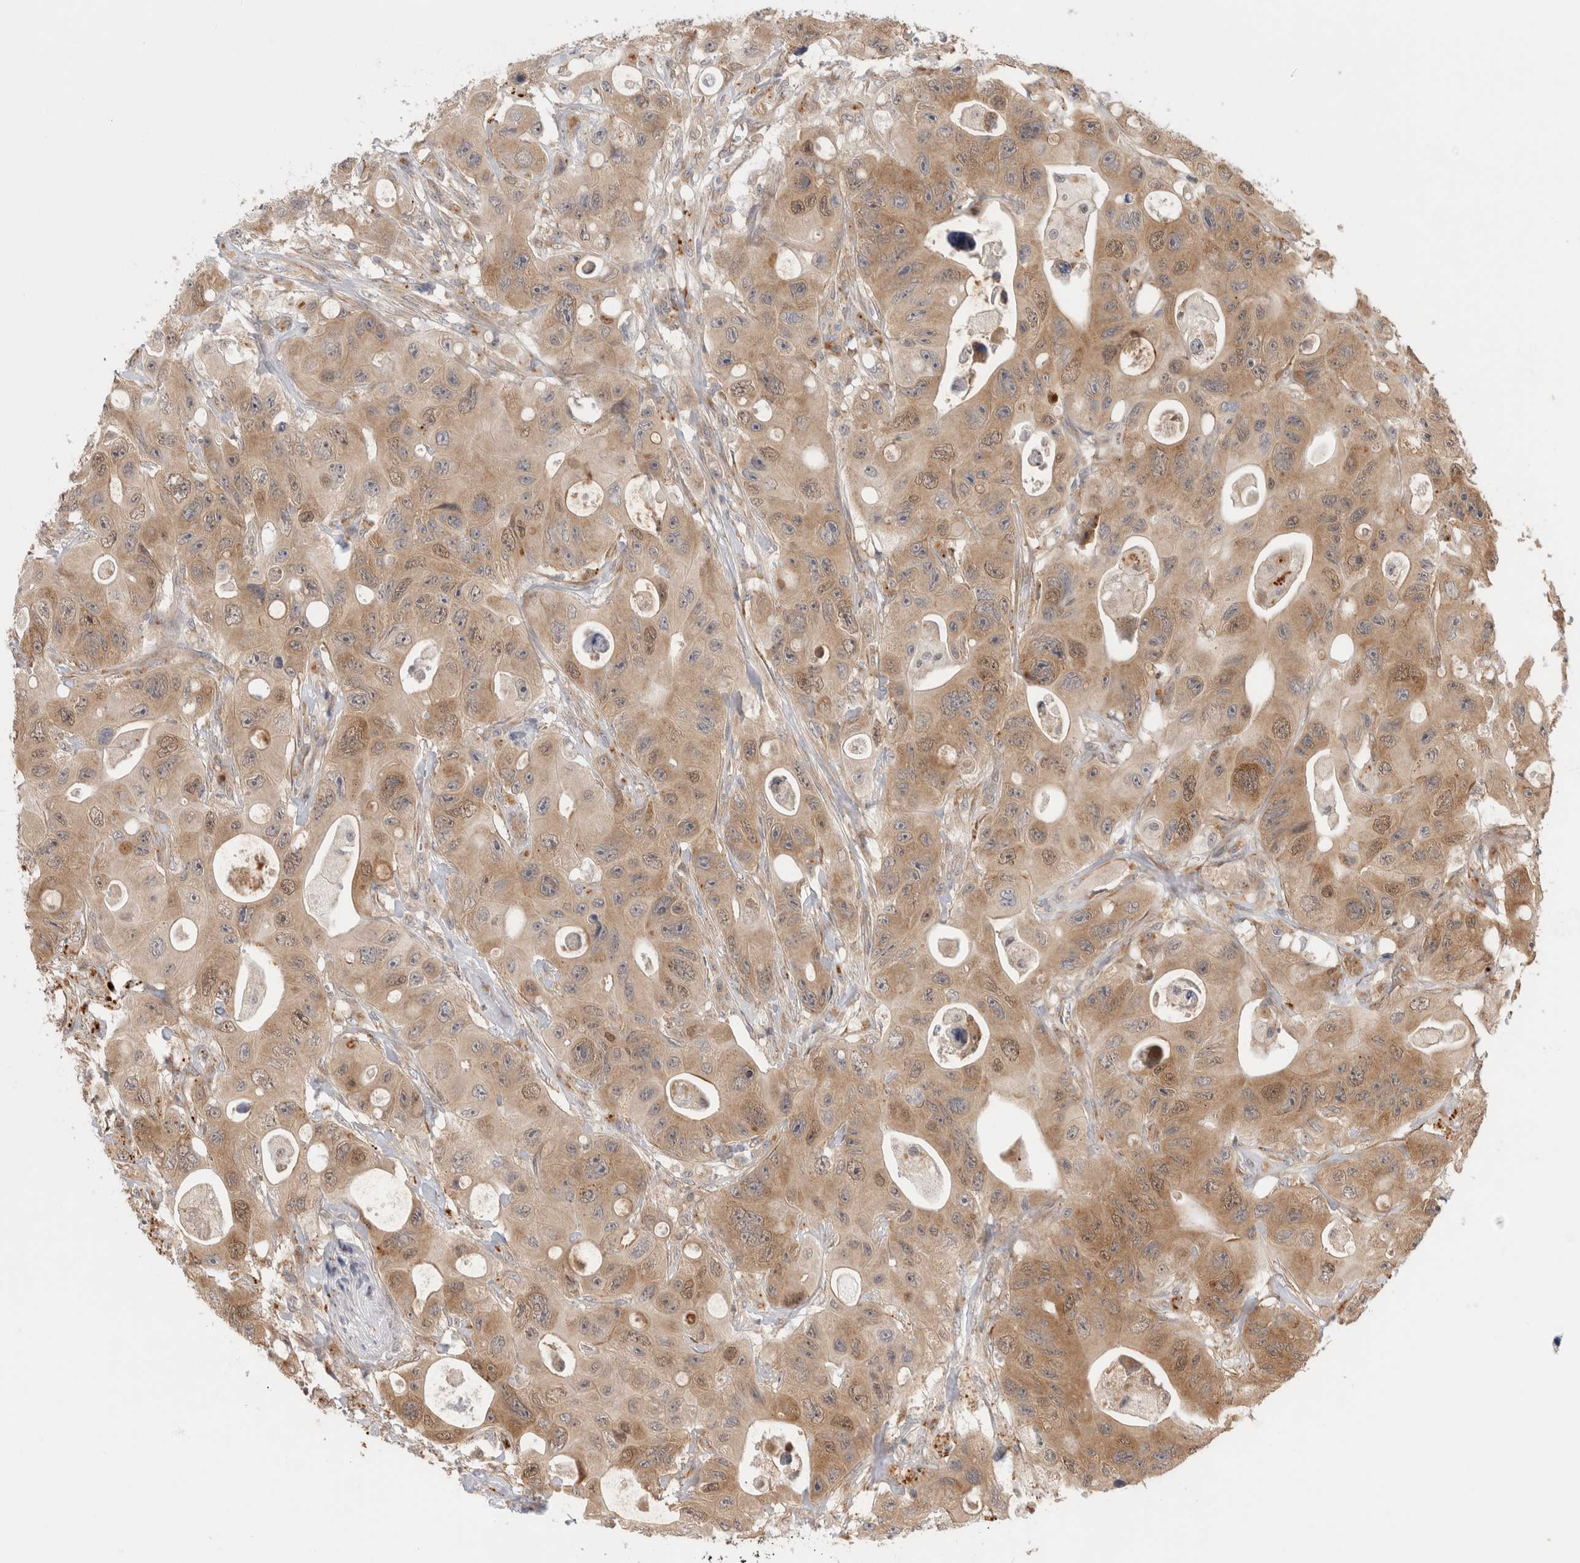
{"staining": {"intensity": "weak", "quantity": ">75%", "location": "cytoplasmic/membranous,nuclear"}, "tissue": "colorectal cancer", "cell_type": "Tumor cells", "image_type": "cancer", "snomed": [{"axis": "morphology", "description": "Adenocarcinoma, NOS"}, {"axis": "topography", "description": "Colon"}], "caption": "An immunohistochemistry image of neoplastic tissue is shown. Protein staining in brown labels weak cytoplasmic/membranous and nuclear positivity in adenocarcinoma (colorectal) within tumor cells. The staining was performed using DAB to visualize the protein expression in brown, while the nuclei were stained in blue with hematoxylin (Magnification: 20x).", "gene": "ACTL9", "patient": {"sex": "female", "age": 46}}